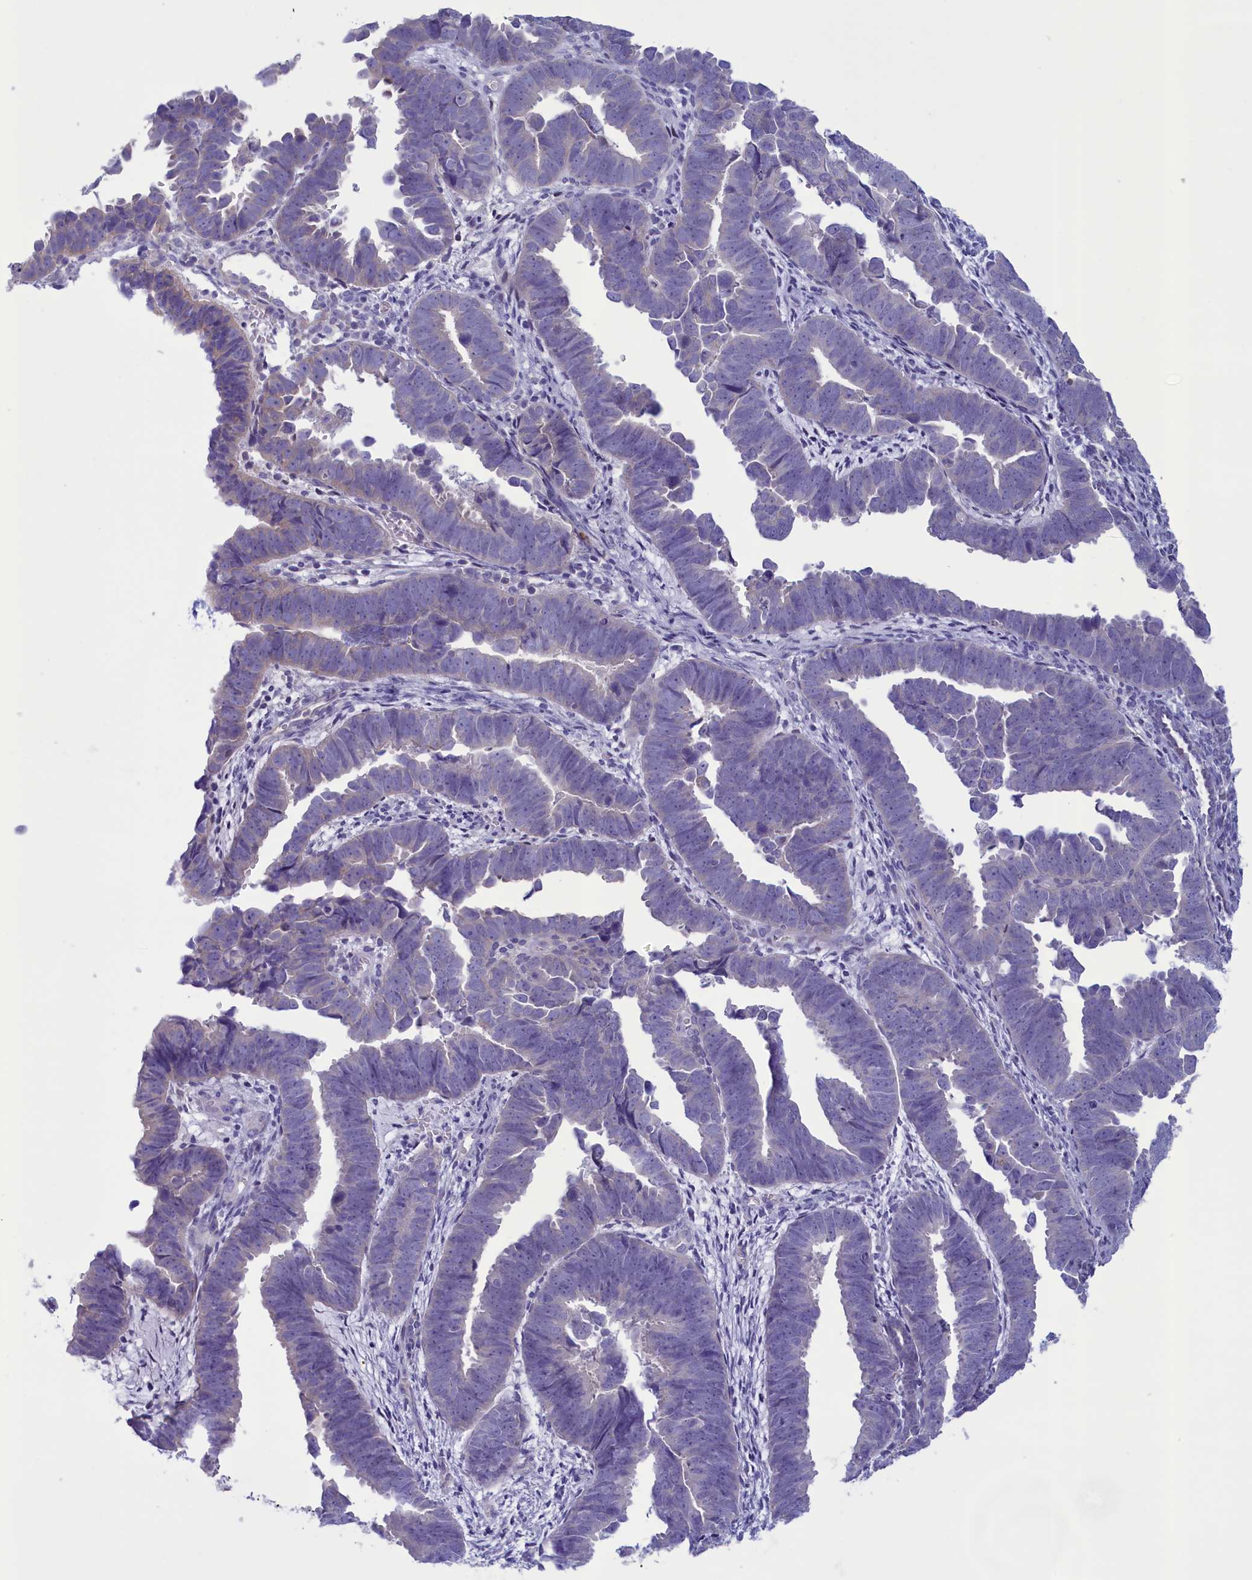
{"staining": {"intensity": "negative", "quantity": "none", "location": "none"}, "tissue": "endometrial cancer", "cell_type": "Tumor cells", "image_type": "cancer", "snomed": [{"axis": "morphology", "description": "Adenocarcinoma, NOS"}, {"axis": "topography", "description": "Endometrium"}], "caption": "Protein analysis of adenocarcinoma (endometrial) shows no significant expression in tumor cells.", "gene": "CORO2A", "patient": {"sex": "female", "age": 75}}